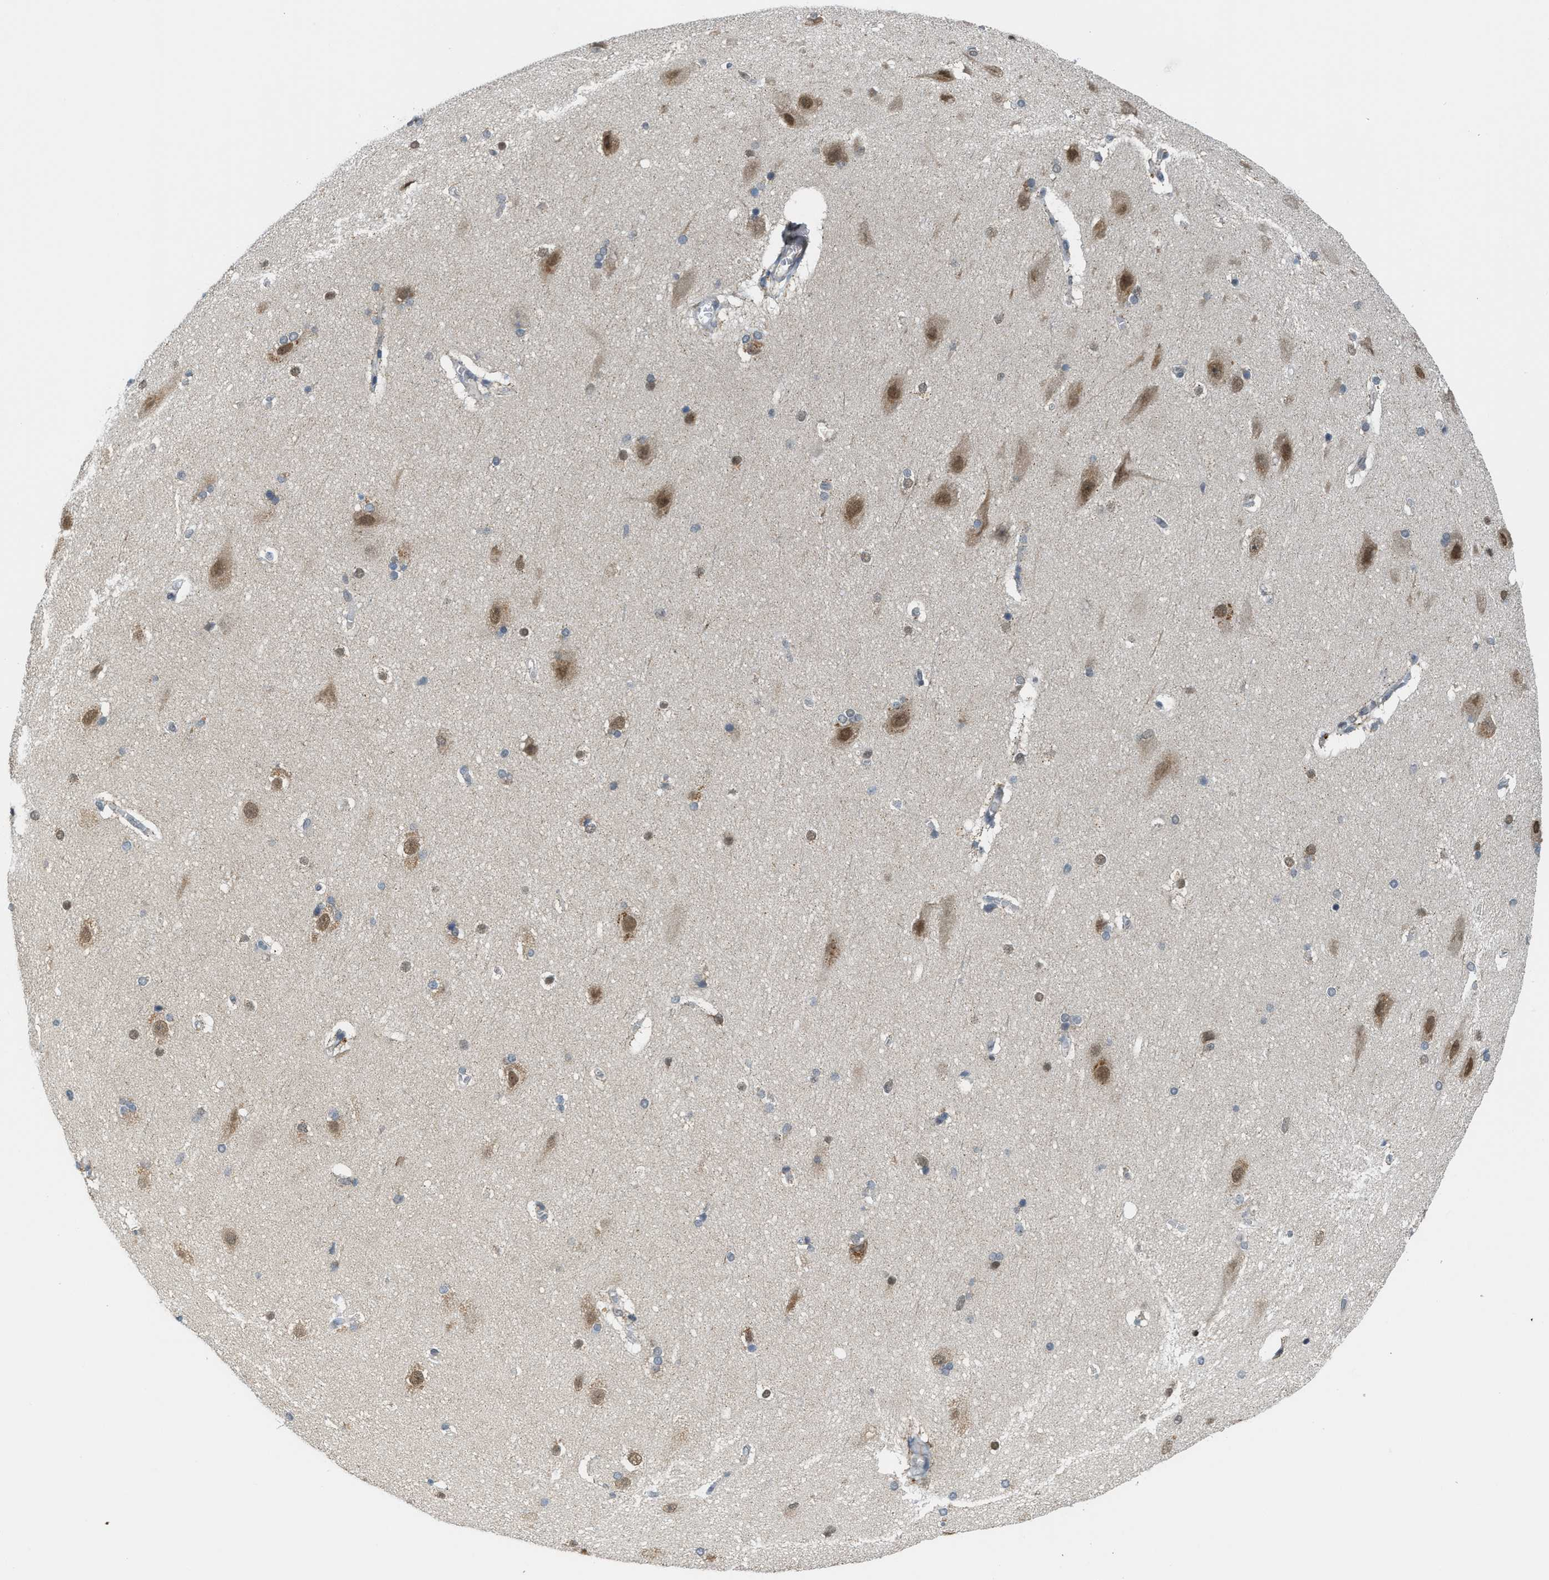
{"staining": {"intensity": "negative", "quantity": "none", "location": "none"}, "tissue": "cerebral cortex", "cell_type": "Endothelial cells", "image_type": "normal", "snomed": [{"axis": "morphology", "description": "Normal tissue, NOS"}, {"axis": "topography", "description": "Cerebral cortex"}, {"axis": "topography", "description": "Hippocampus"}], "caption": "Immunohistochemistry (IHC) of normal human cerebral cortex displays no expression in endothelial cells.", "gene": "KIF24", "patient": {"sex": "female", "age": 19}}